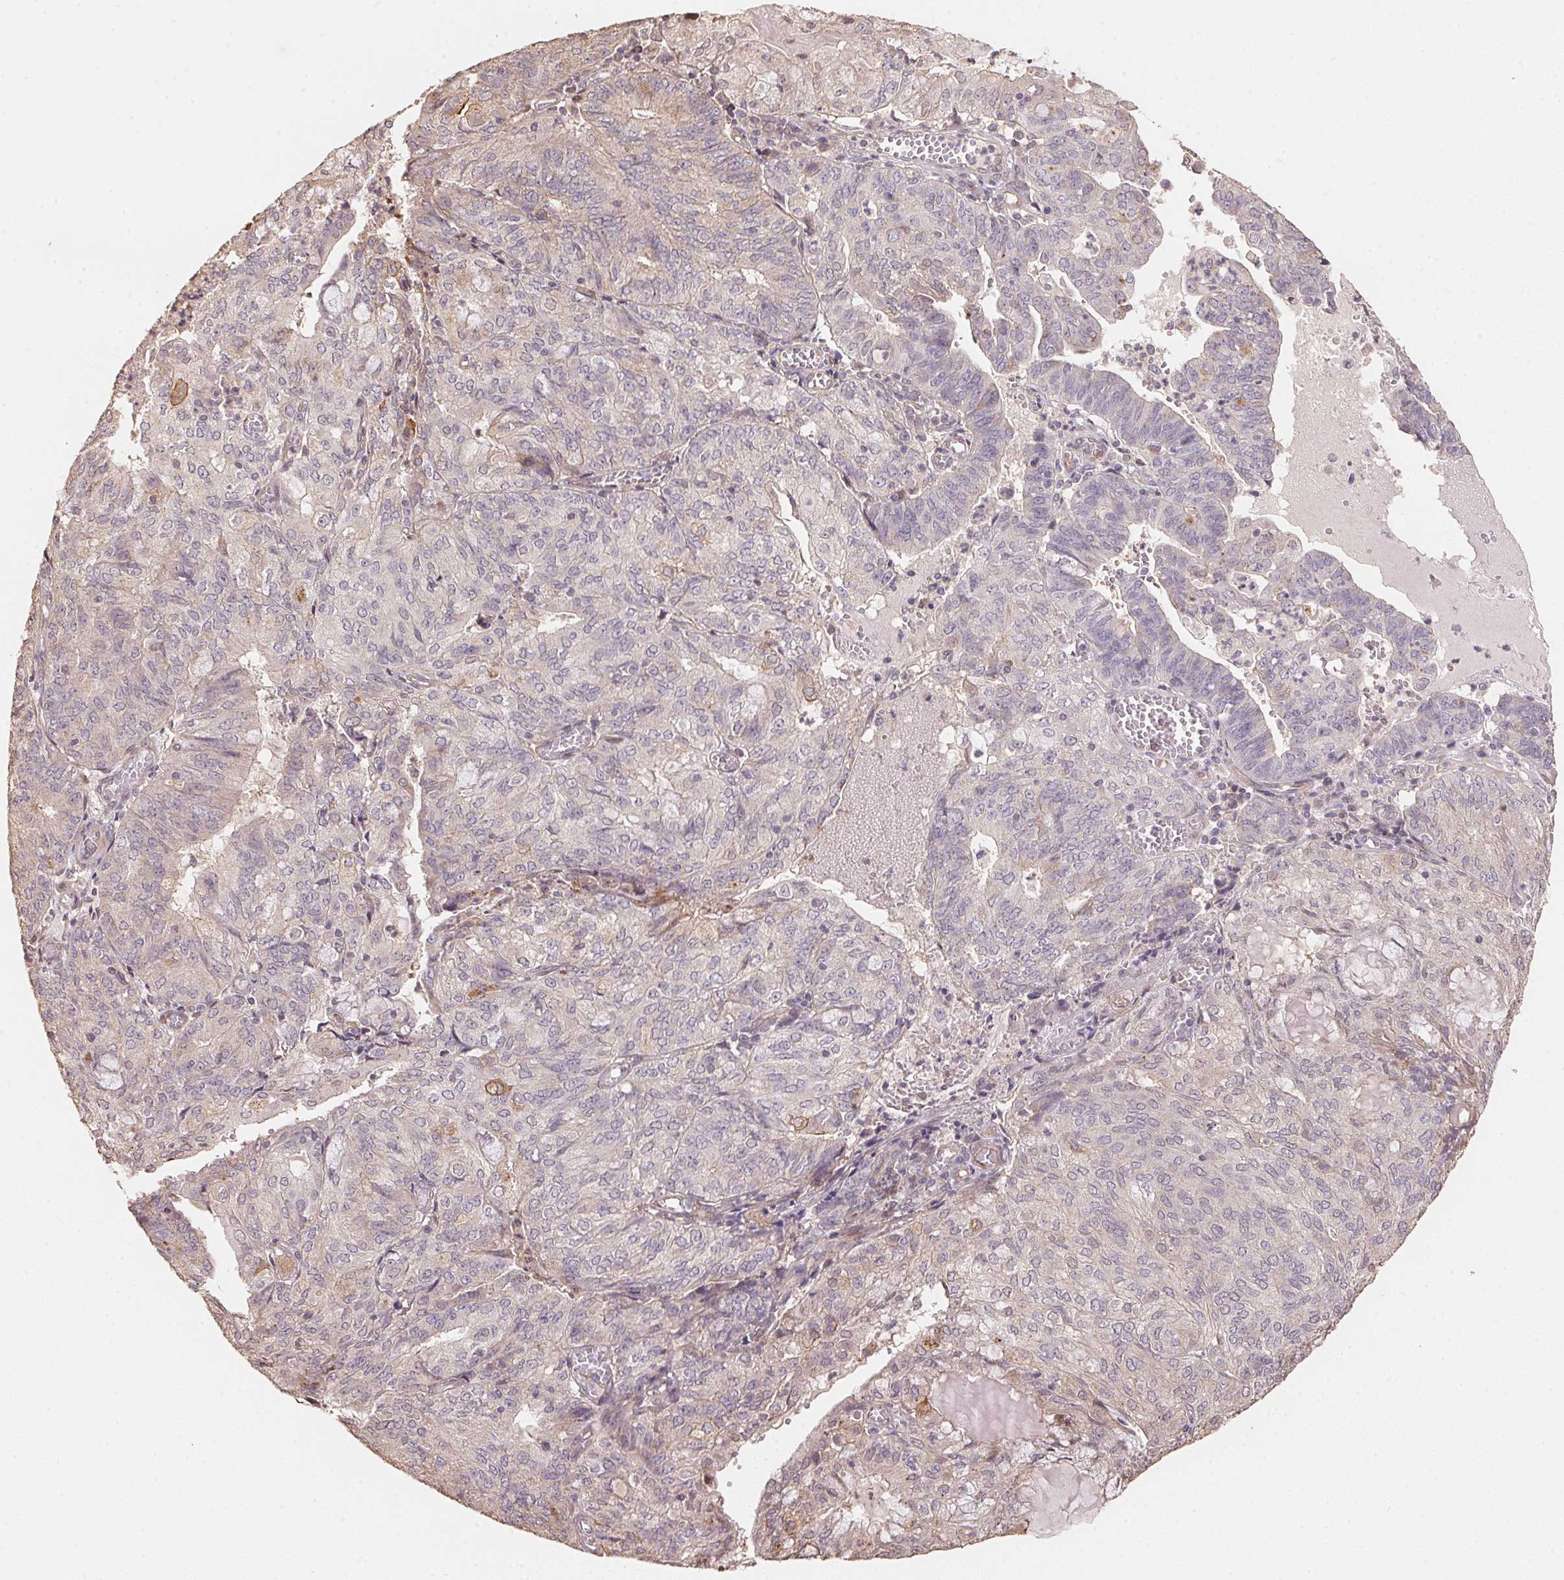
{"staining": {"intensity": "negative", "quantity": "none", "location": "none"}, "tissue": "endometrial cancer", "cell_type": "Tumor cells", "image_type": "cancer", "snomed": [{"axis": "morphology", "description": "Adenocarcinoma, NOS"}, {"axis": "topography", "description": "Endometrium"}], "caption": "Human endometrial cancer stained for a protein using immunohistochemistry (IHC) displays no staining in tumor cells.", "gene": "TMEM222", "patient": {"sex": "female", "age": 82}}